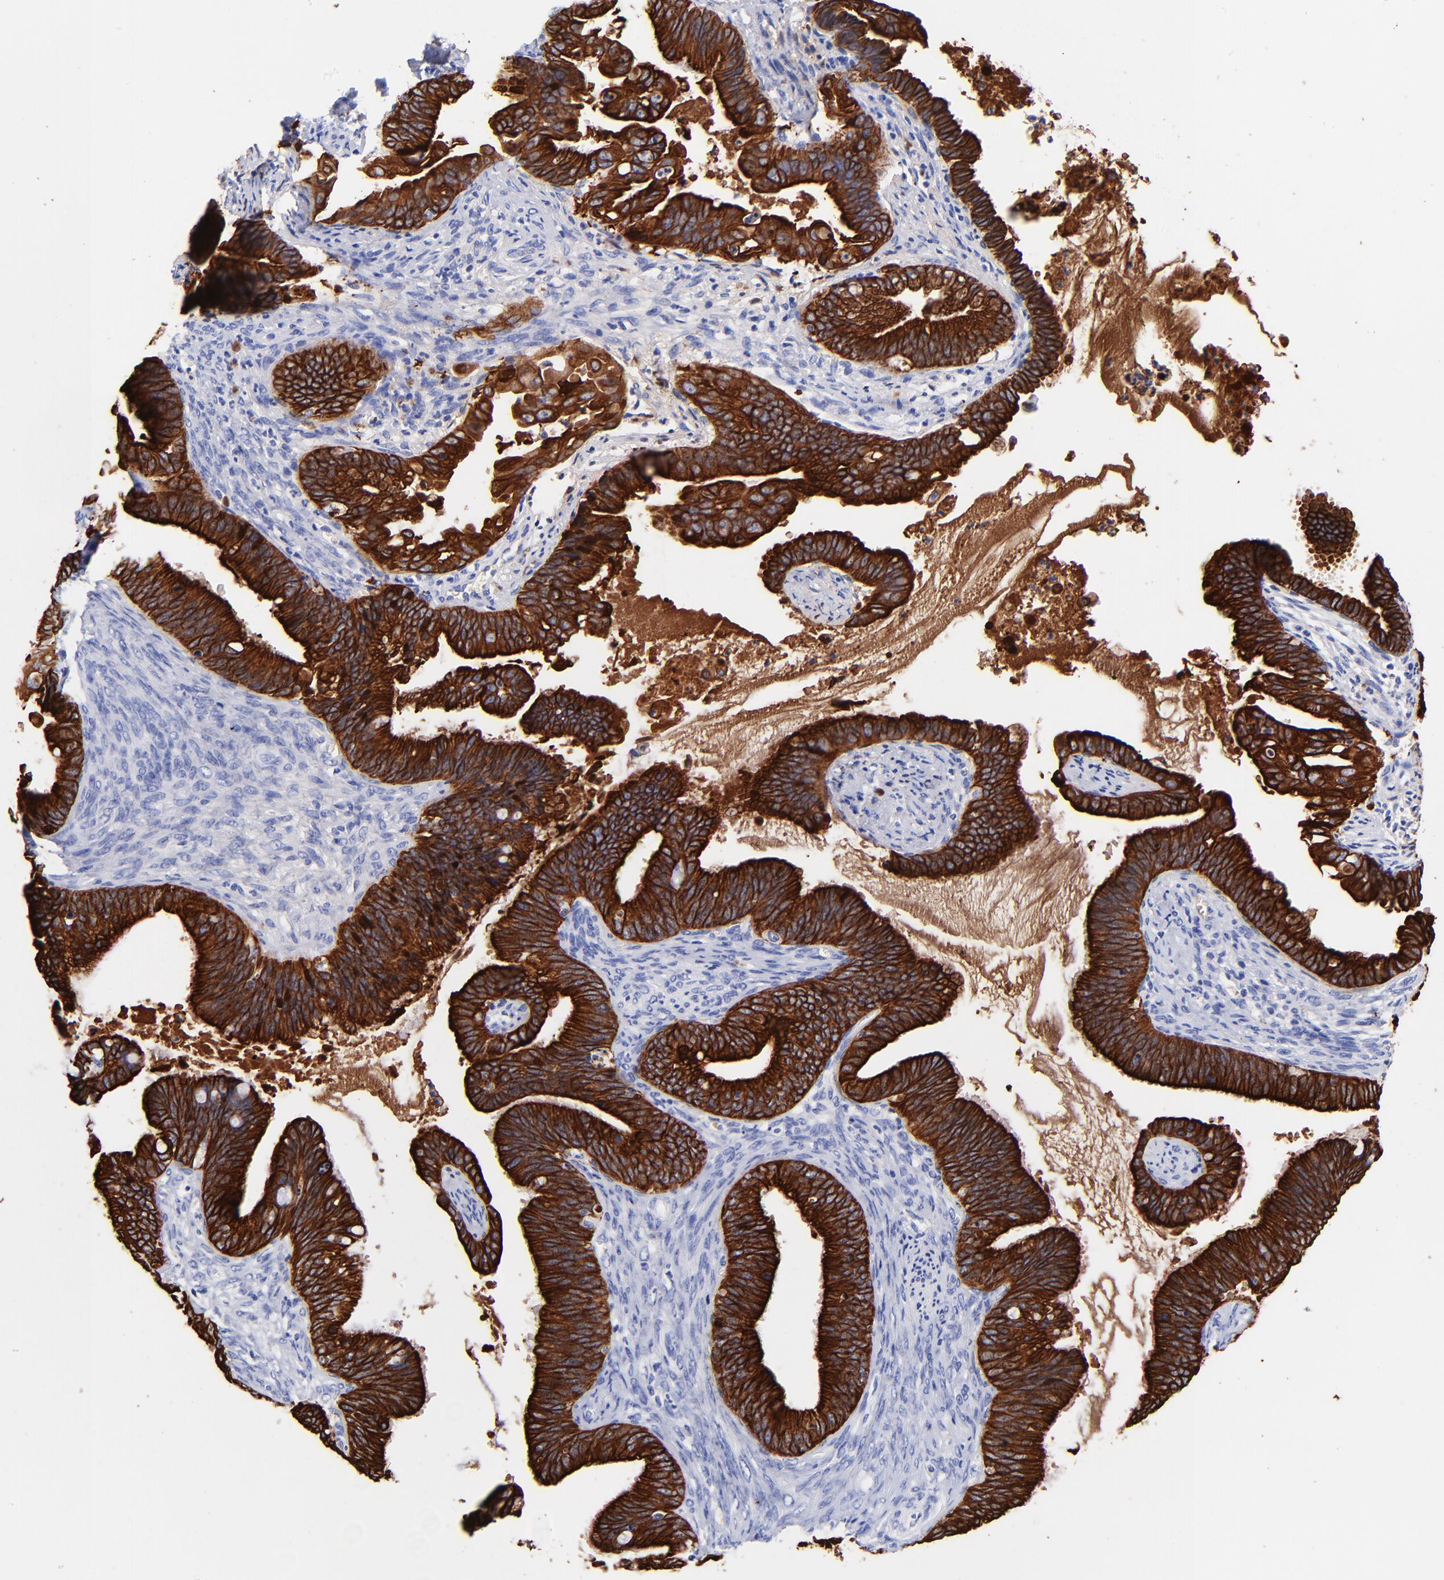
{"staining": {"intensity": "strong", "quantity": ">75%", "location": "cytoplasmic/membranous"}, "tissue": "cervical cancer", "cell_type": "Tumor cells", "image_type": "cancer", "snomed": [{"axis": "morphology", "description": "Adenocarcinoma, NOS"}, {"axis": "topography", "description": "Cervix"}], "caption": "IHC photomicrograph of human cervical cancer stained for a protein (brown), which shows high levels of strong cytoplasmic/membranous expression in about >75% of tumor cells.", "gene": "KRT19", "patient": {"sex": "female", "age": 47}}